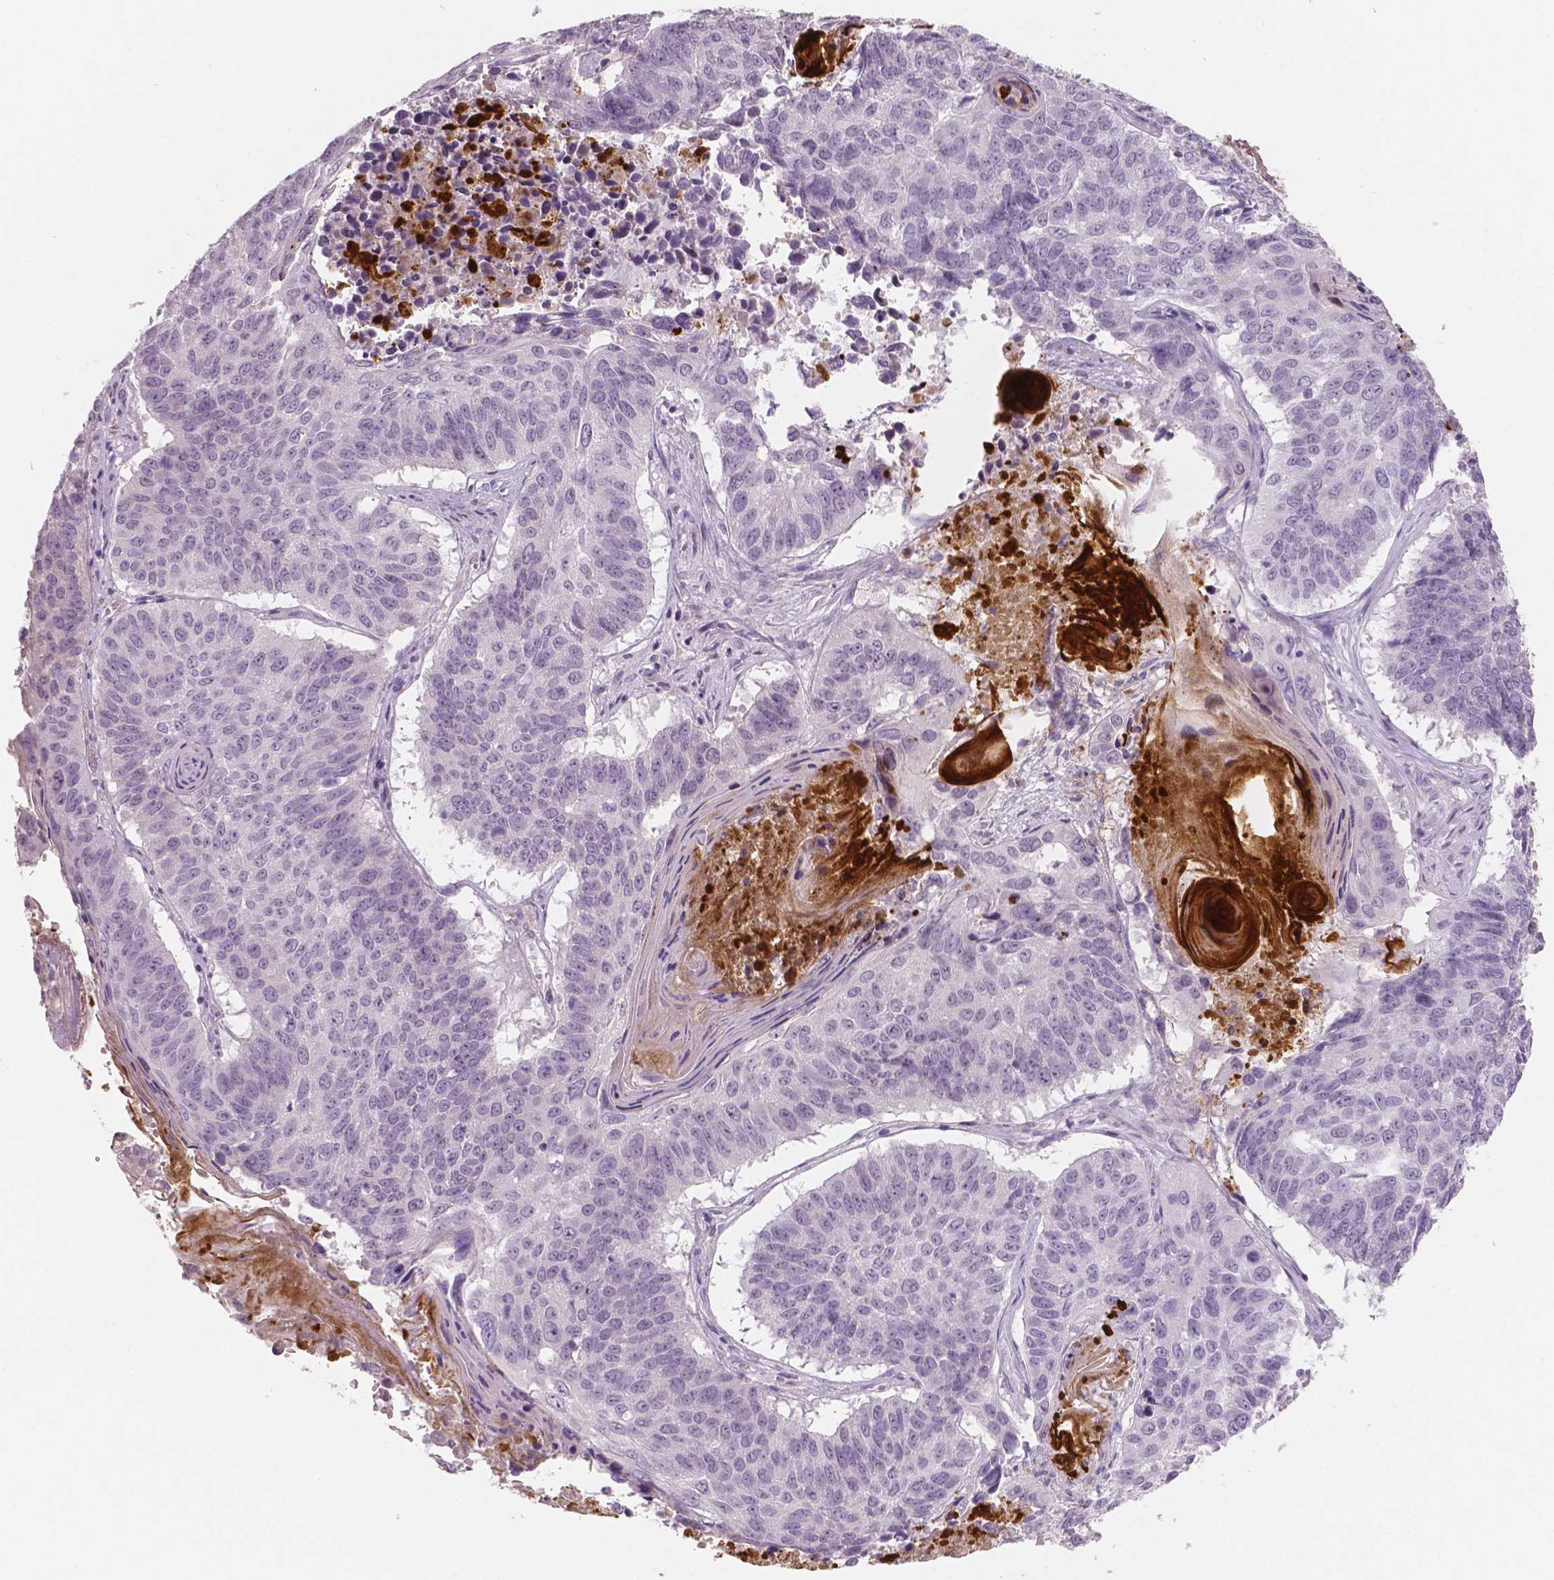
{"staining": {"intensity": "negative", "quantity": "none", "location": "none"}, "tissue": "lung cancer", "cell_type": "Tumor cells", "image_type": "cancer", "snomed": [{"axis": "morphology", "description": "Squamous cell carcinoma, NOS"}, {"axis": "topography", "description": "Lung"}], "caption": "The immunohistochemistry micrograph has no significant positivity in tumor cells of squamous cell carcinoma (lung) tissue.", "gene": "APOA4", "patient": {"sex": "male", "age": 73}}